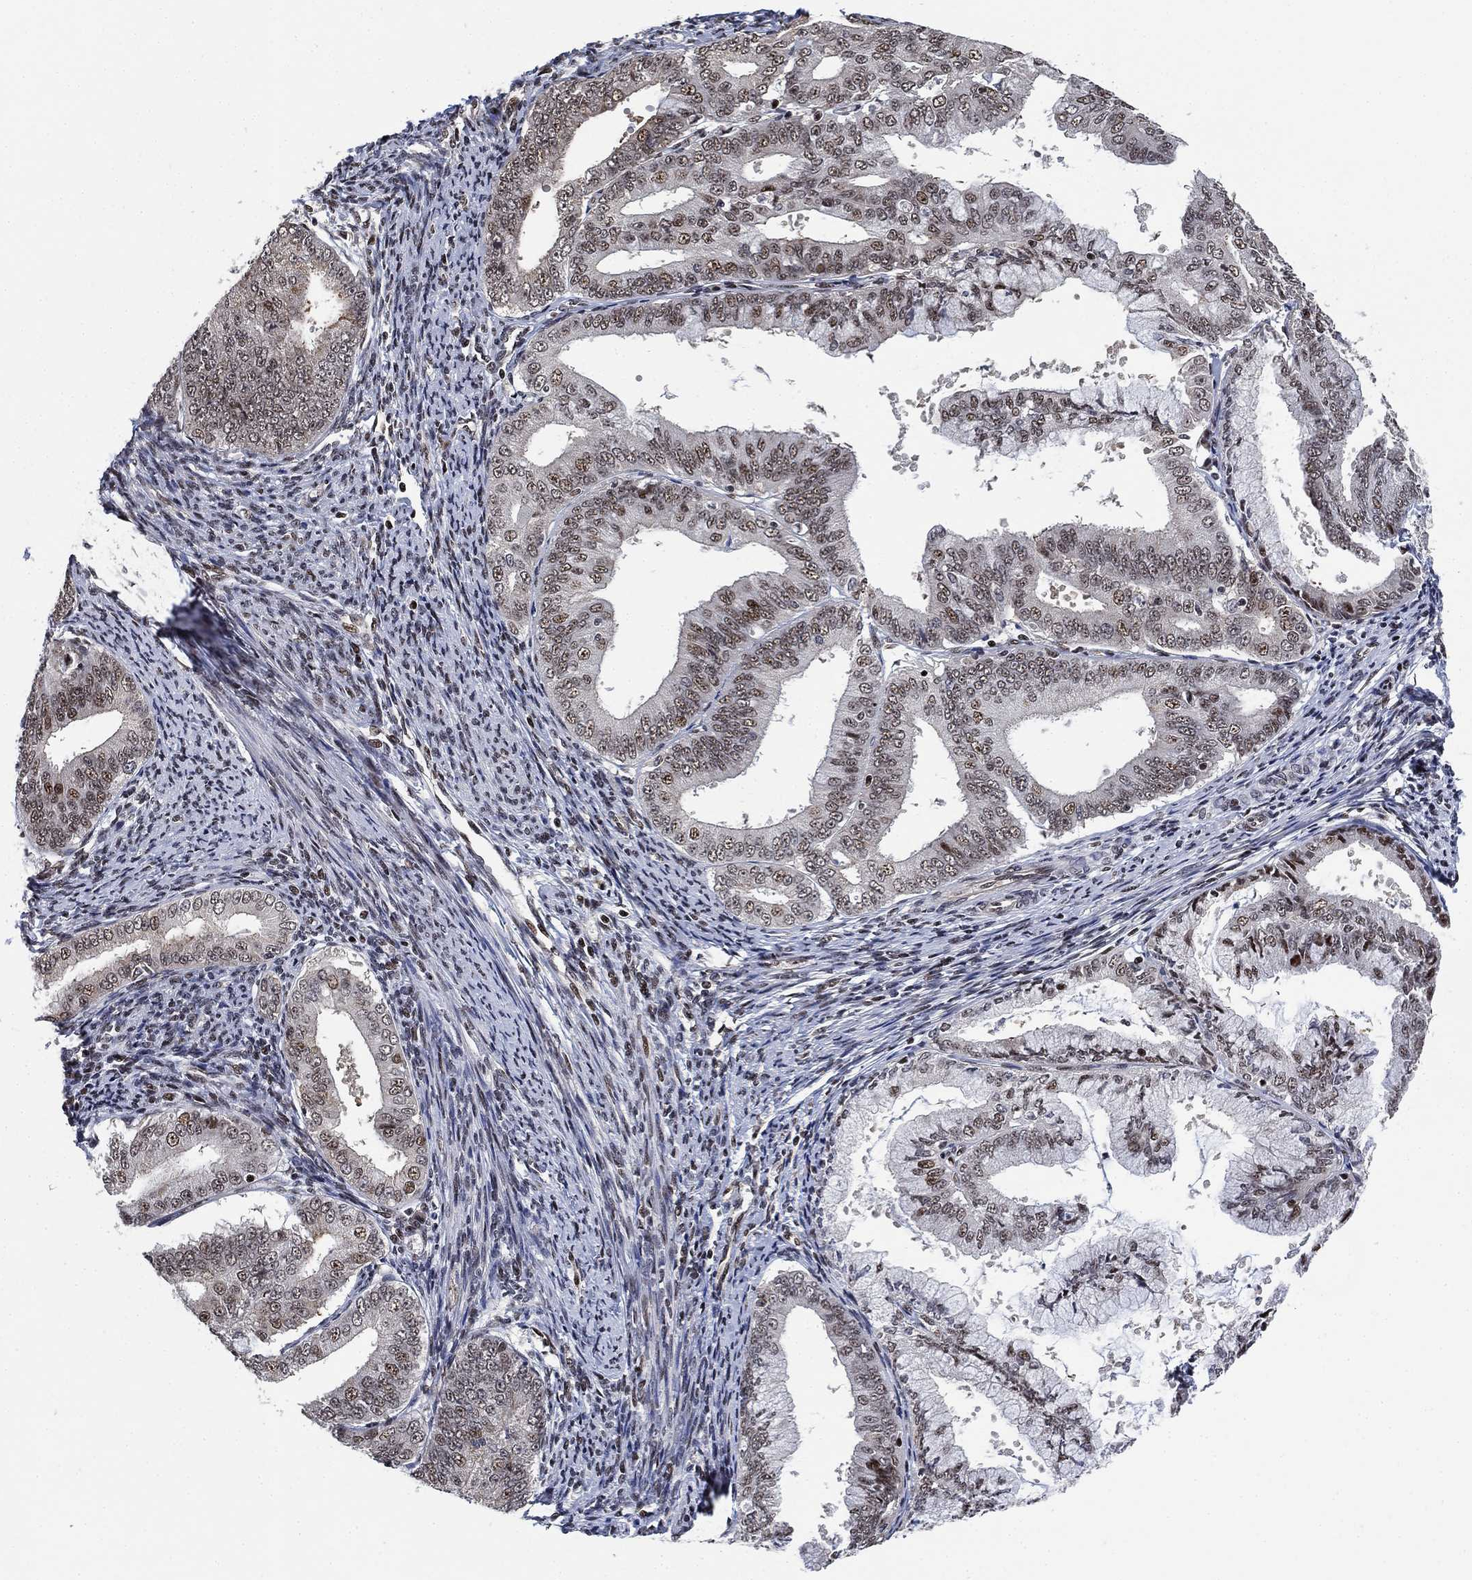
{"staining": {"intensity": "strong", "quantity": "<25%", "location": "nuclear"}, "tissue": "endometrial cancer", "cell_type": "Tumor cells", "image_type": "cancer", "snomed": [{"axis": "morphology", "description": "Adenocarcinoma, NOS"}, {"axis": "topography", "description": "Endometrium"}], "caption": "Endometrial cancer (adenocarcinoma) tissue demonstrates strong nuclear positivity in about <25% of tumor cells, visualized by immunohistochemistry.", "gene": "ZSCAN30", "patient": {"sex": "female", "age": 63}}